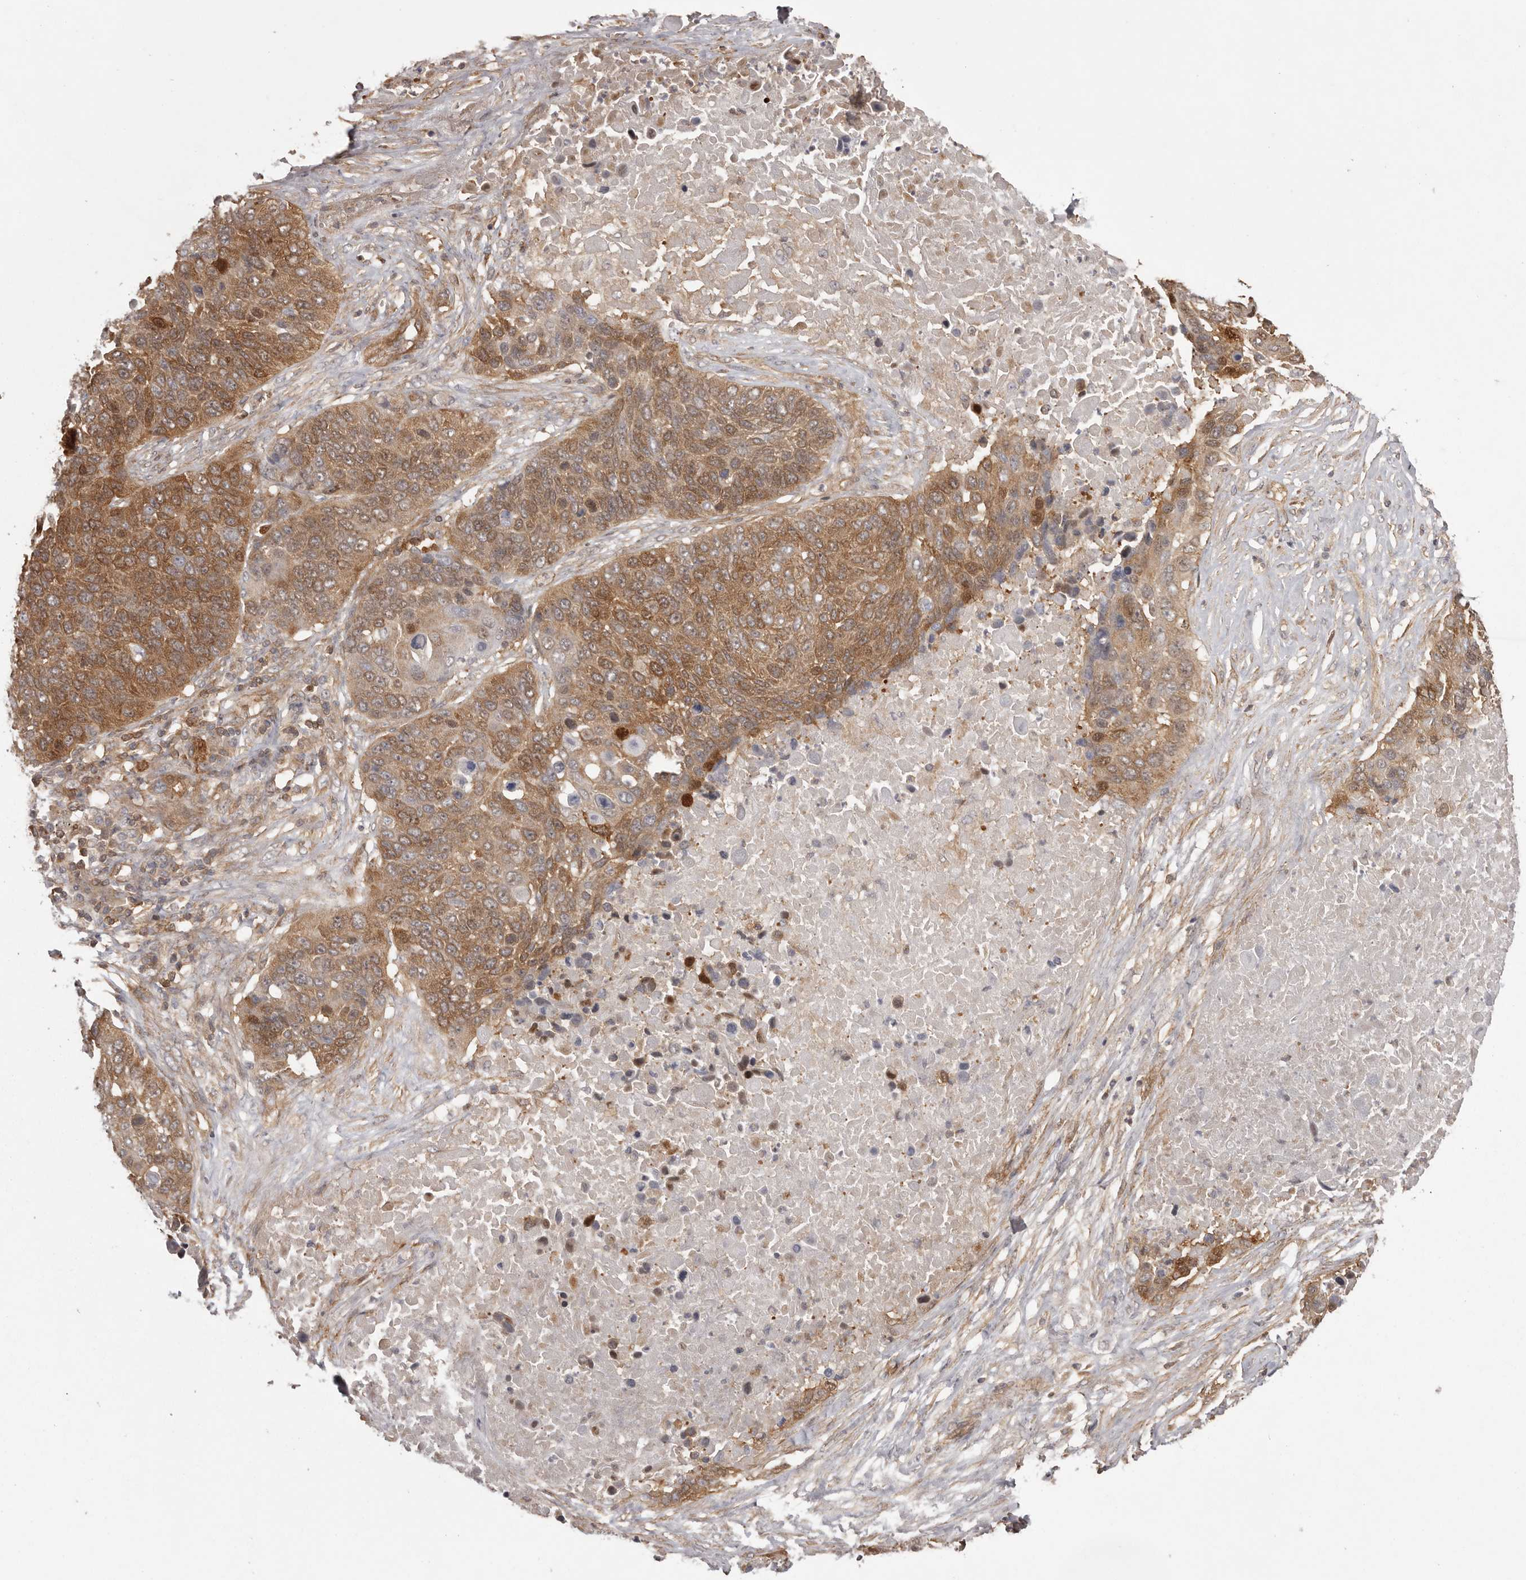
{"staining": {"intensity": "moderate", "quantity": ">75%", "location": "cytoplasmic/membranous"}, "tissue": "lung cancer", "cell_type": "Tumor cells", "image_type": "cancer", "snomed": [{"axis": "morphology", "description": "Squamous cell carcinoma, NOS"}, {"axis": "topography", "description": "Lung"}], "caption": "About >75% of tumor cells in squamous cell carcinoma (lung) exhibit moderate cytoplasmic/membranous protein positivity as visualized by brown immunohistochemical staining.", "gene": "NFKBIA", "patient": {"sex": "male", "age": 66}}